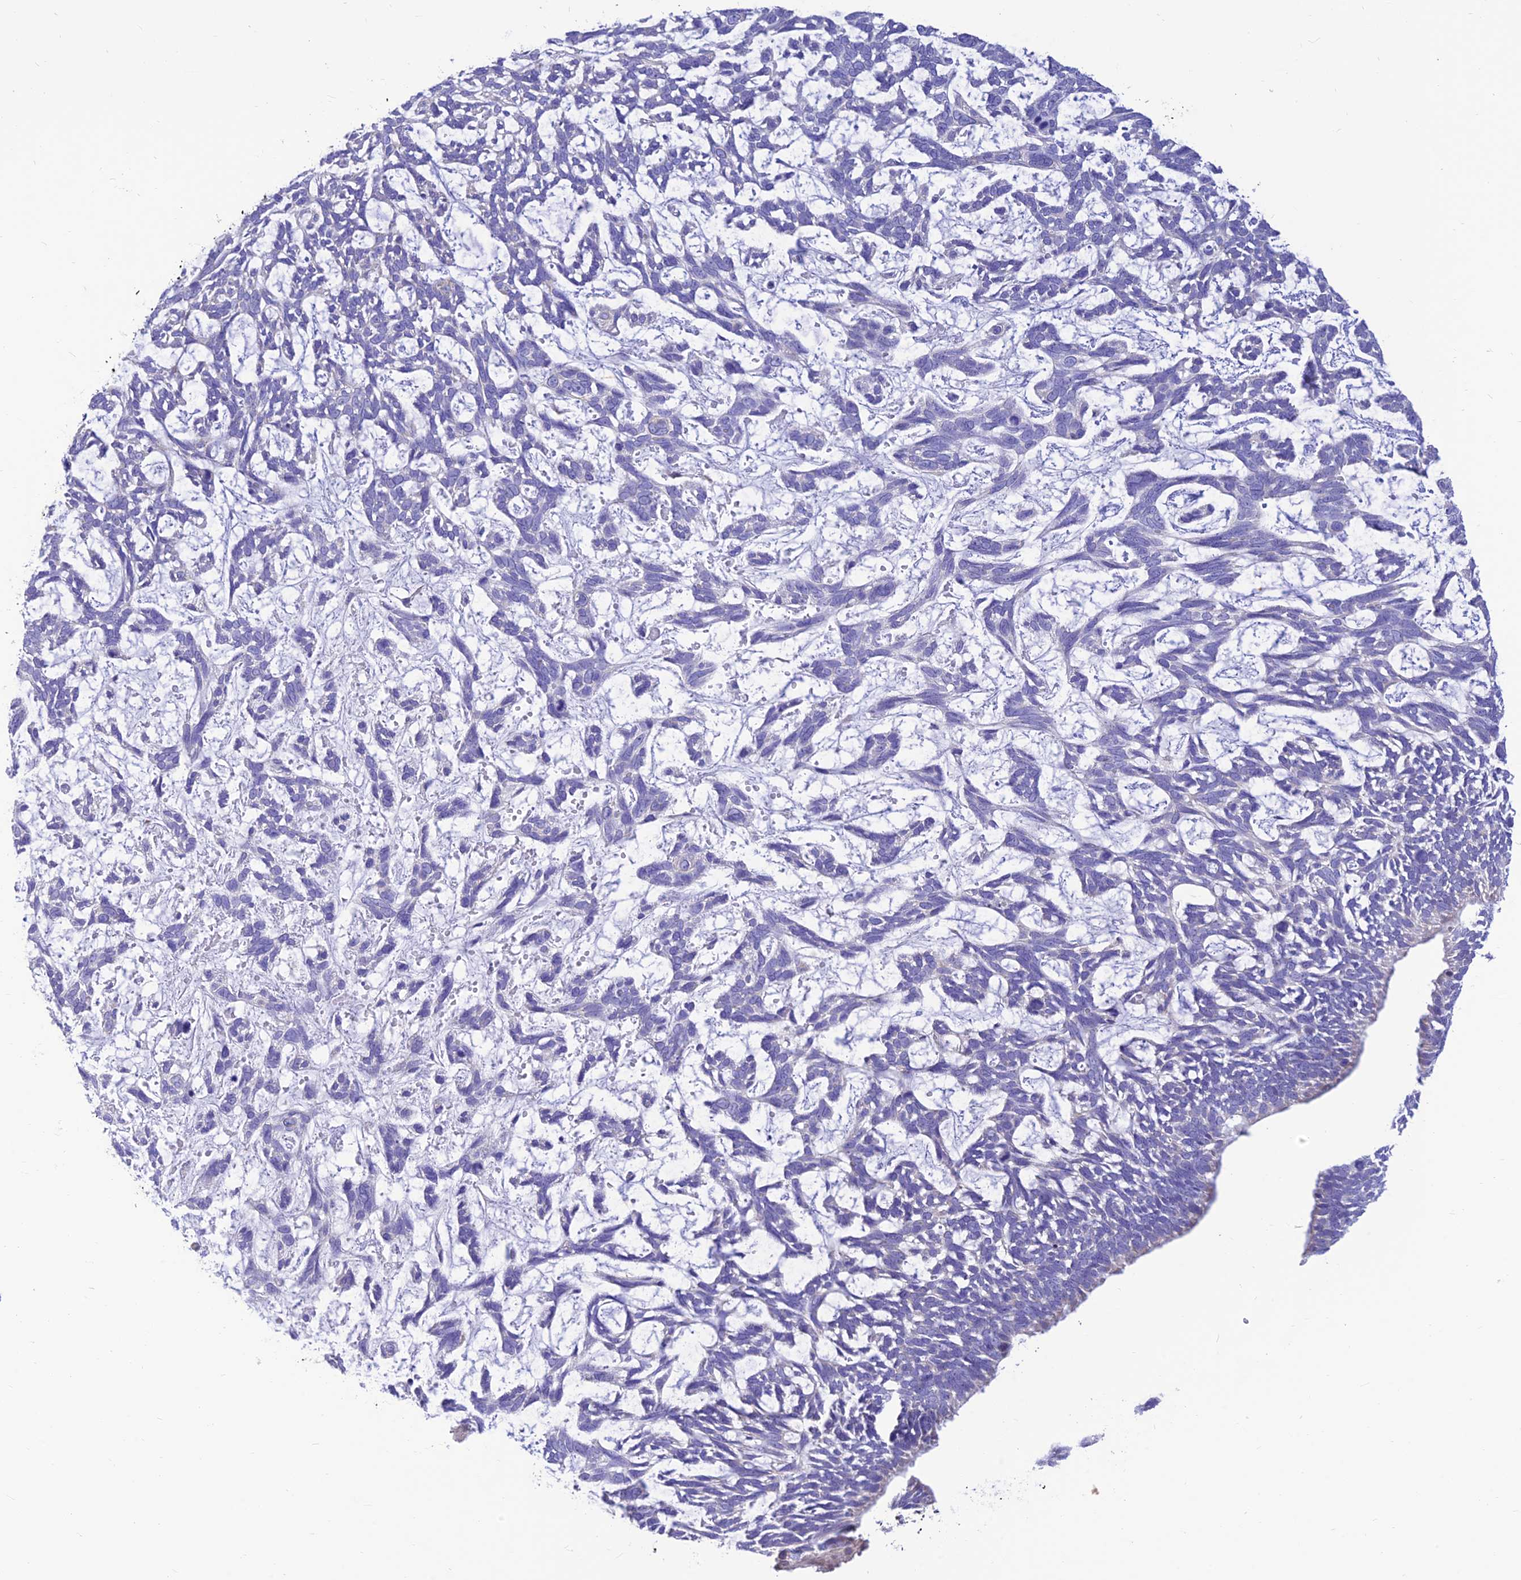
{"staining": {"intensity": "negative", "quantity": "none", "location": "none"}, "tissue": "skin cancer", "cell_type": "Tumor cells", "image_type": "cancer", "snomed": [{"axis": "morphology", "description": "Basal cell carcinoma"}, {"axis": "topography", "description": "Skin"}], "caption": "Photomicrograph shows no significant protein expression in tumor cells of skin cancer (basal cell carcinoma). (Immunohistochemistry, brightfield microscopy, high magnification).", "gene": "FAM186B", "patient": {"sex": "male", "age": 88}}